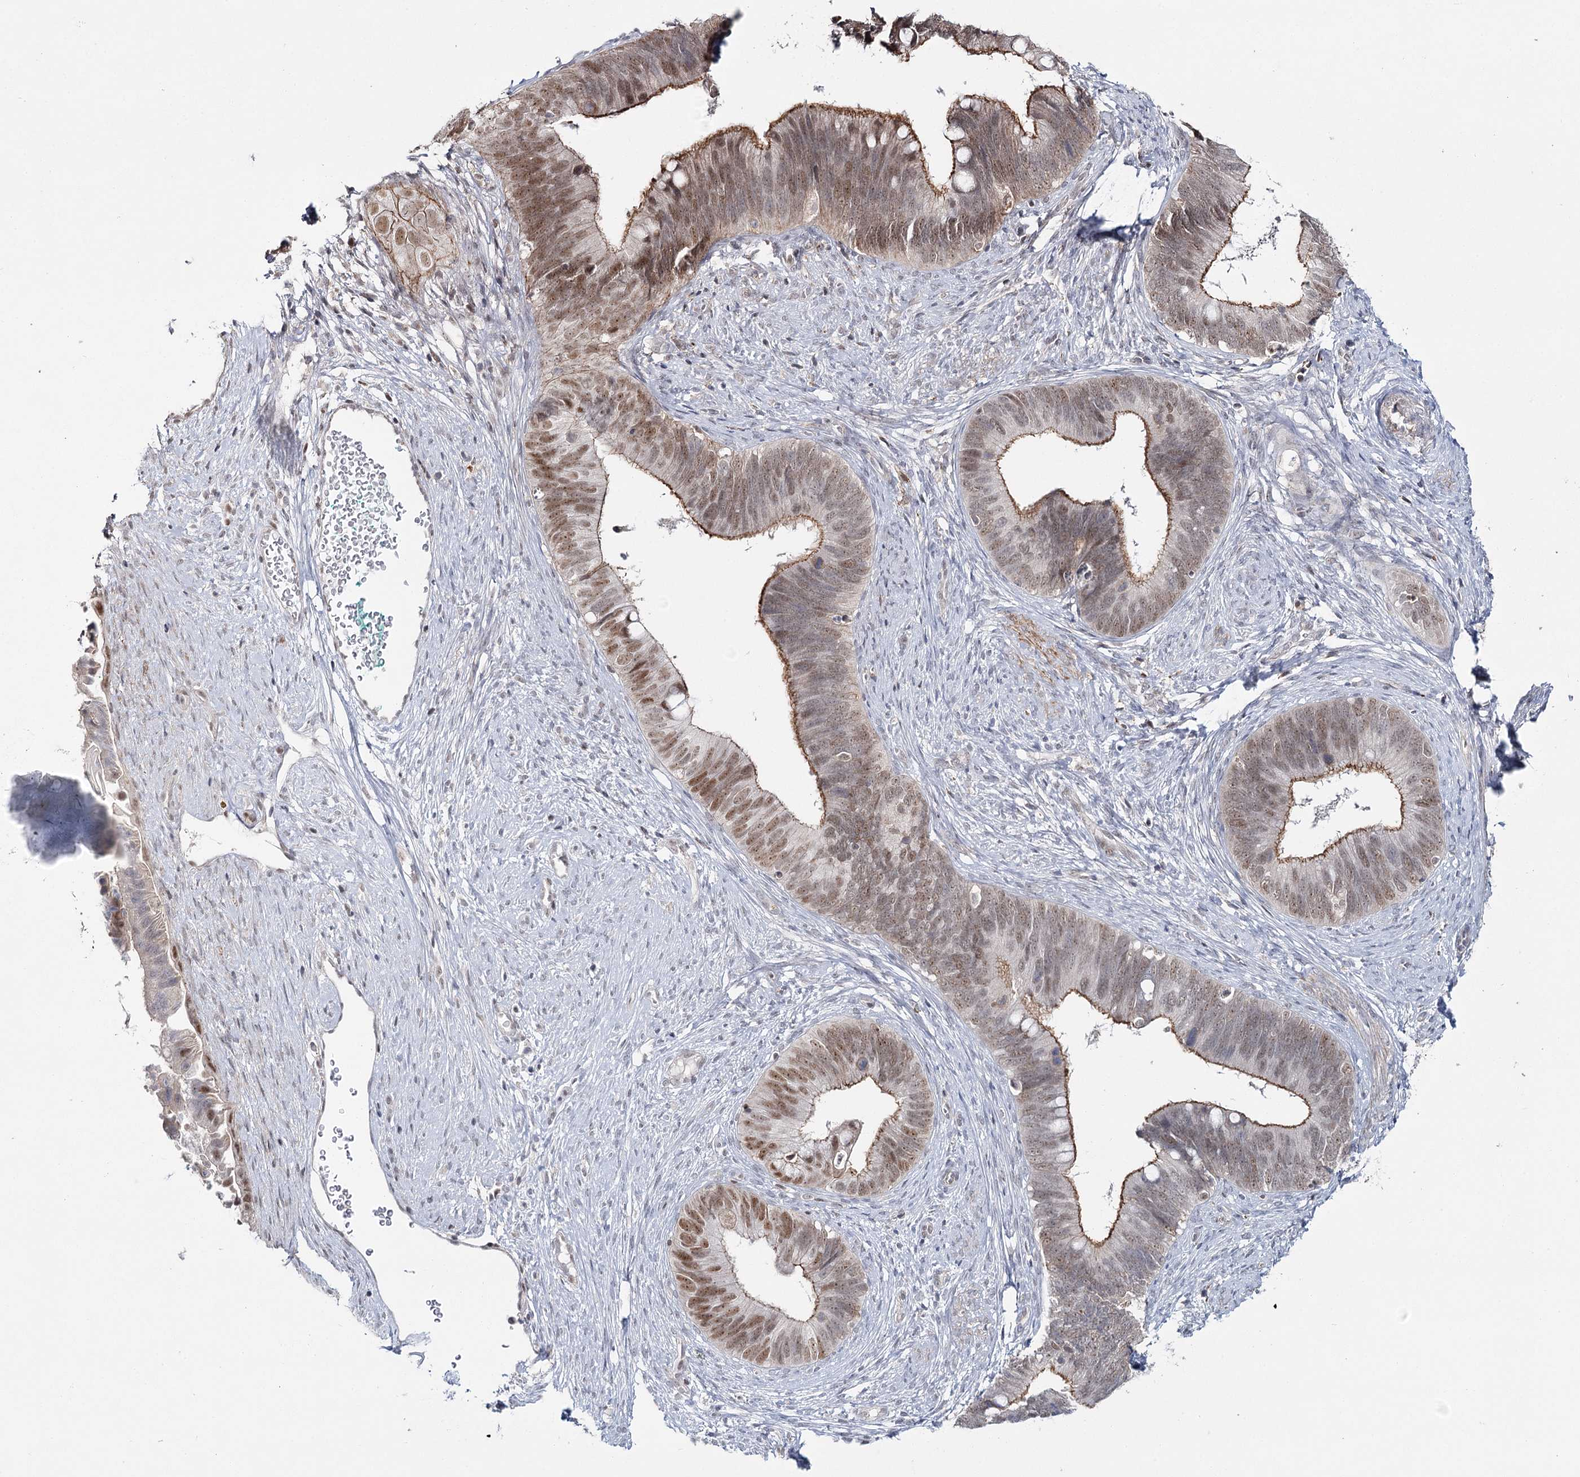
{"staining": {"intensity": "moderate", "quantity": "<25%", "location": "cytoplasmic/membranous,nuclear"}, "tissue": "cervical cancer", "cell_type": "Tumor cells", "image_type": "cancer", "snomed": [{"axis": "morphology", "description": "Adenocarcinoma, NOS"}, {"axis": "topography", "description": "Cervix"}], "caption": "Immunohistochemistry (DAB) staining of adenocarcinoma (cervical) shows moderate cytoplasmic/membranous and nuclear protein staining in about <25% of tumor cells. (DAB IHC with brightfield microscopy, high magnification).", "gene": "ZC3H8", "patient": {"sex": "female", "age": 42}}